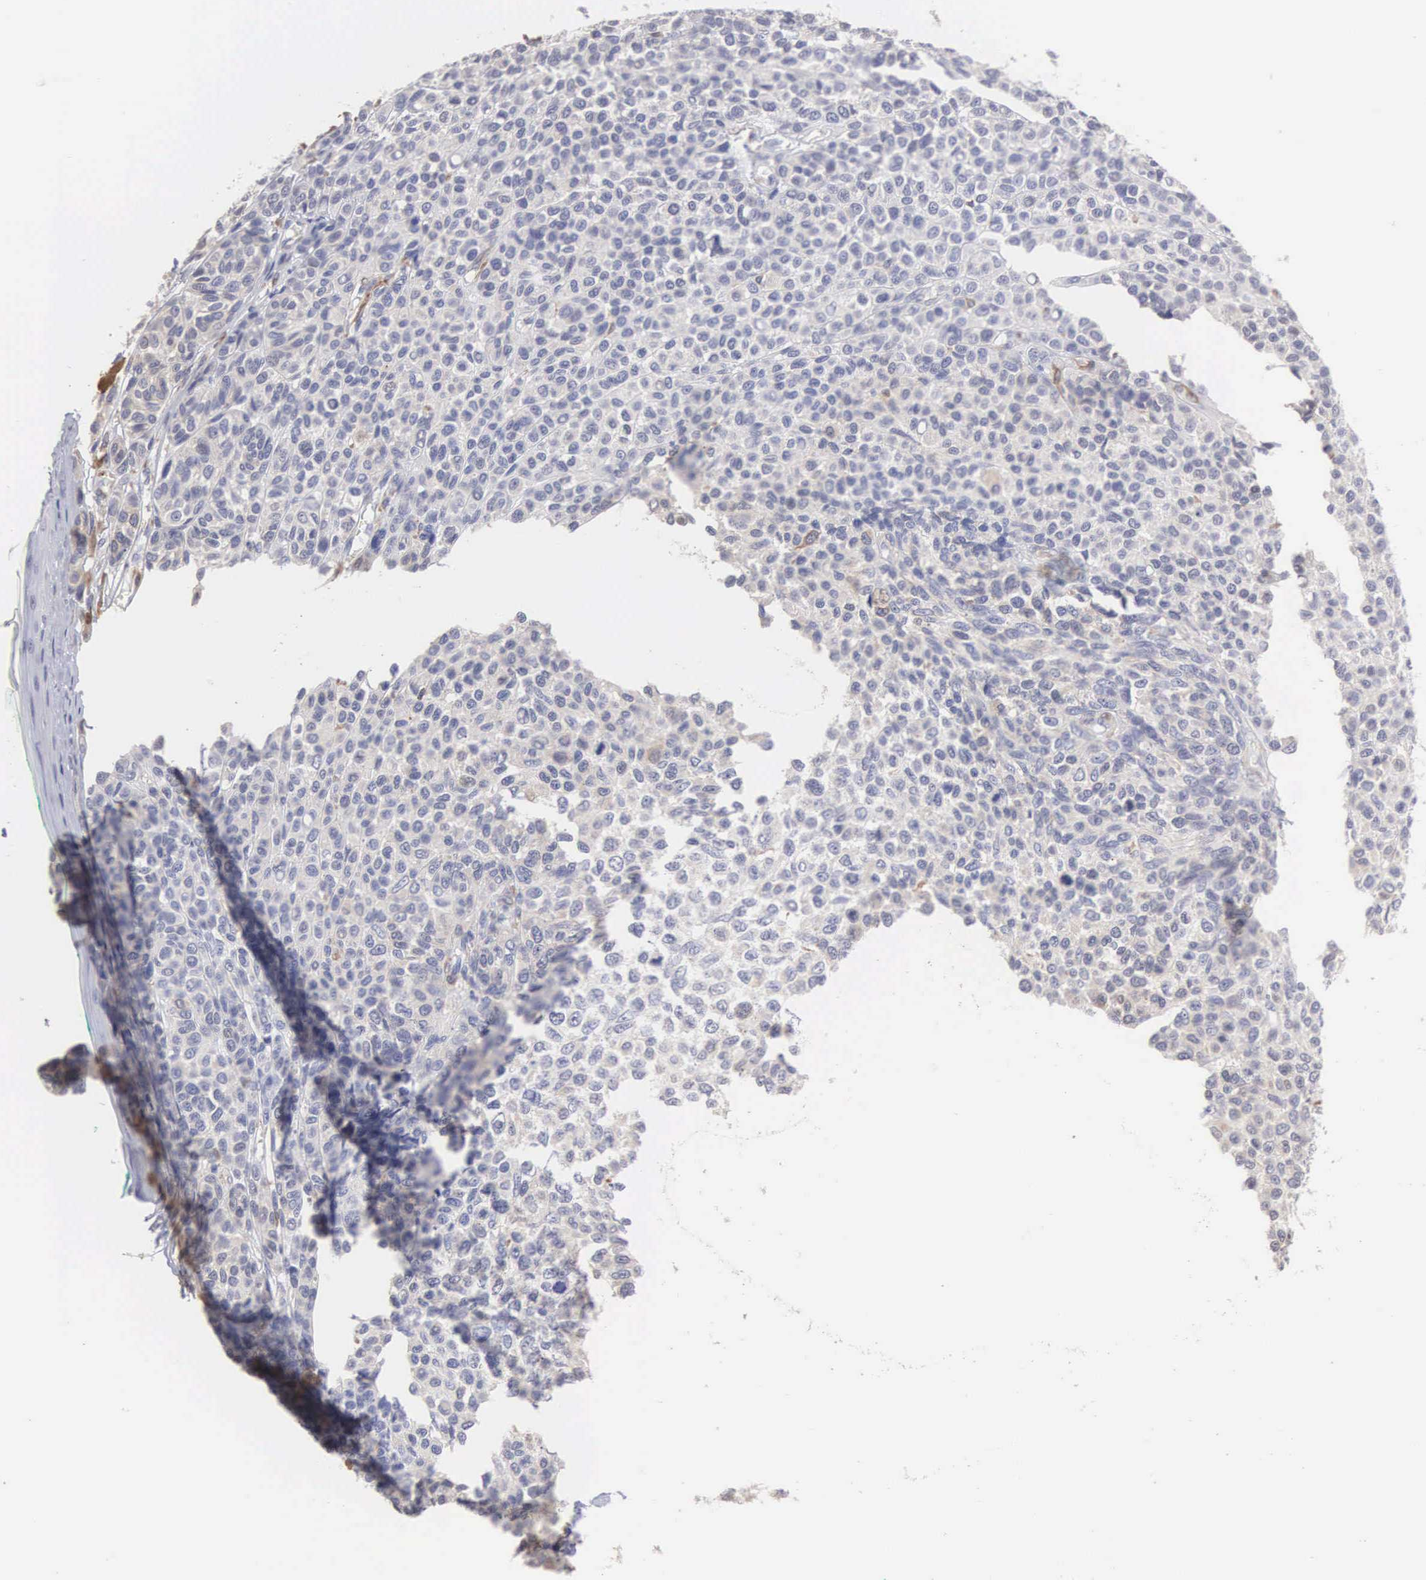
{"staining": {"intensity": "negative", "quantity": "none", "location": "none"}, "tissue": "melanoma", "cell_type": "Tumor cells", "image_type": "cancer", "snomed": [{"axis": "morphology", "description": "Malignant melanoma, NOS"}, {"axis": "topography", "description": "Skin"}], "caption": "Tumor cells show no significant protein positivity in malignant melanoma. (Stains: DAB IHC with hematoxylin counter stain, Microscopy: brightfield microscopy at high magnification).", "gene": "LIN52", "patient": {"sex": "female", "age": 85}}